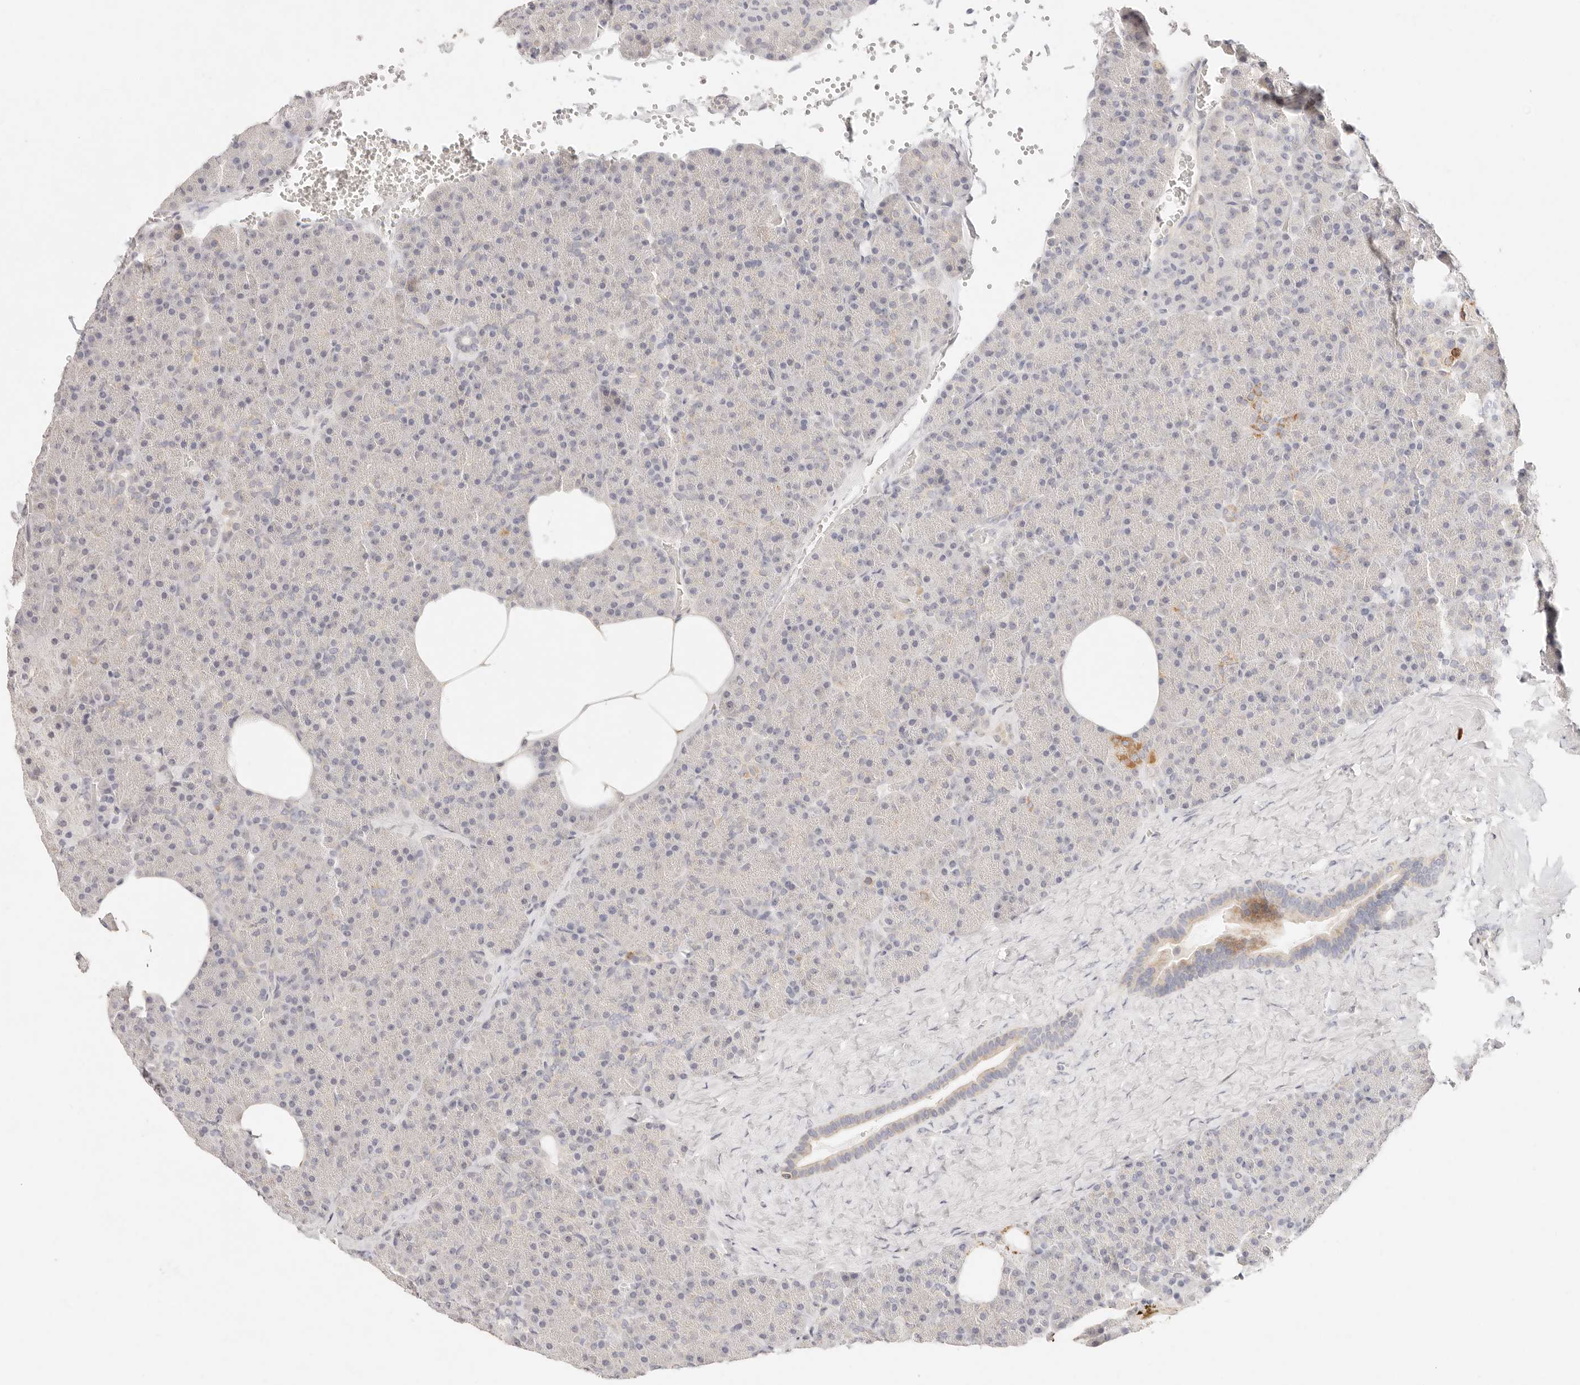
{"staining": {"intensity": "negative", "quantity": "none", "location": "none"}, "tissue": "pancreas", "cell_type": "Exocrine glandular cells", "image_type": "normal", "snomed": [{"axis": "morphology", "description": "Normal tissue, NOS"}, {"axis": "morphology", "description": "Carcinoid, malignant, NOS"}, {"axis": "topography", "description": "Pancreas"}], "caption": "Immunohistochemistry (IHC) micrograph of benign human pancreas stained for a protein (brown), which displays no expression in exocrine glandular cells.", "gene": "GPR156", "patient": {"sex": "female", "age": 35}}